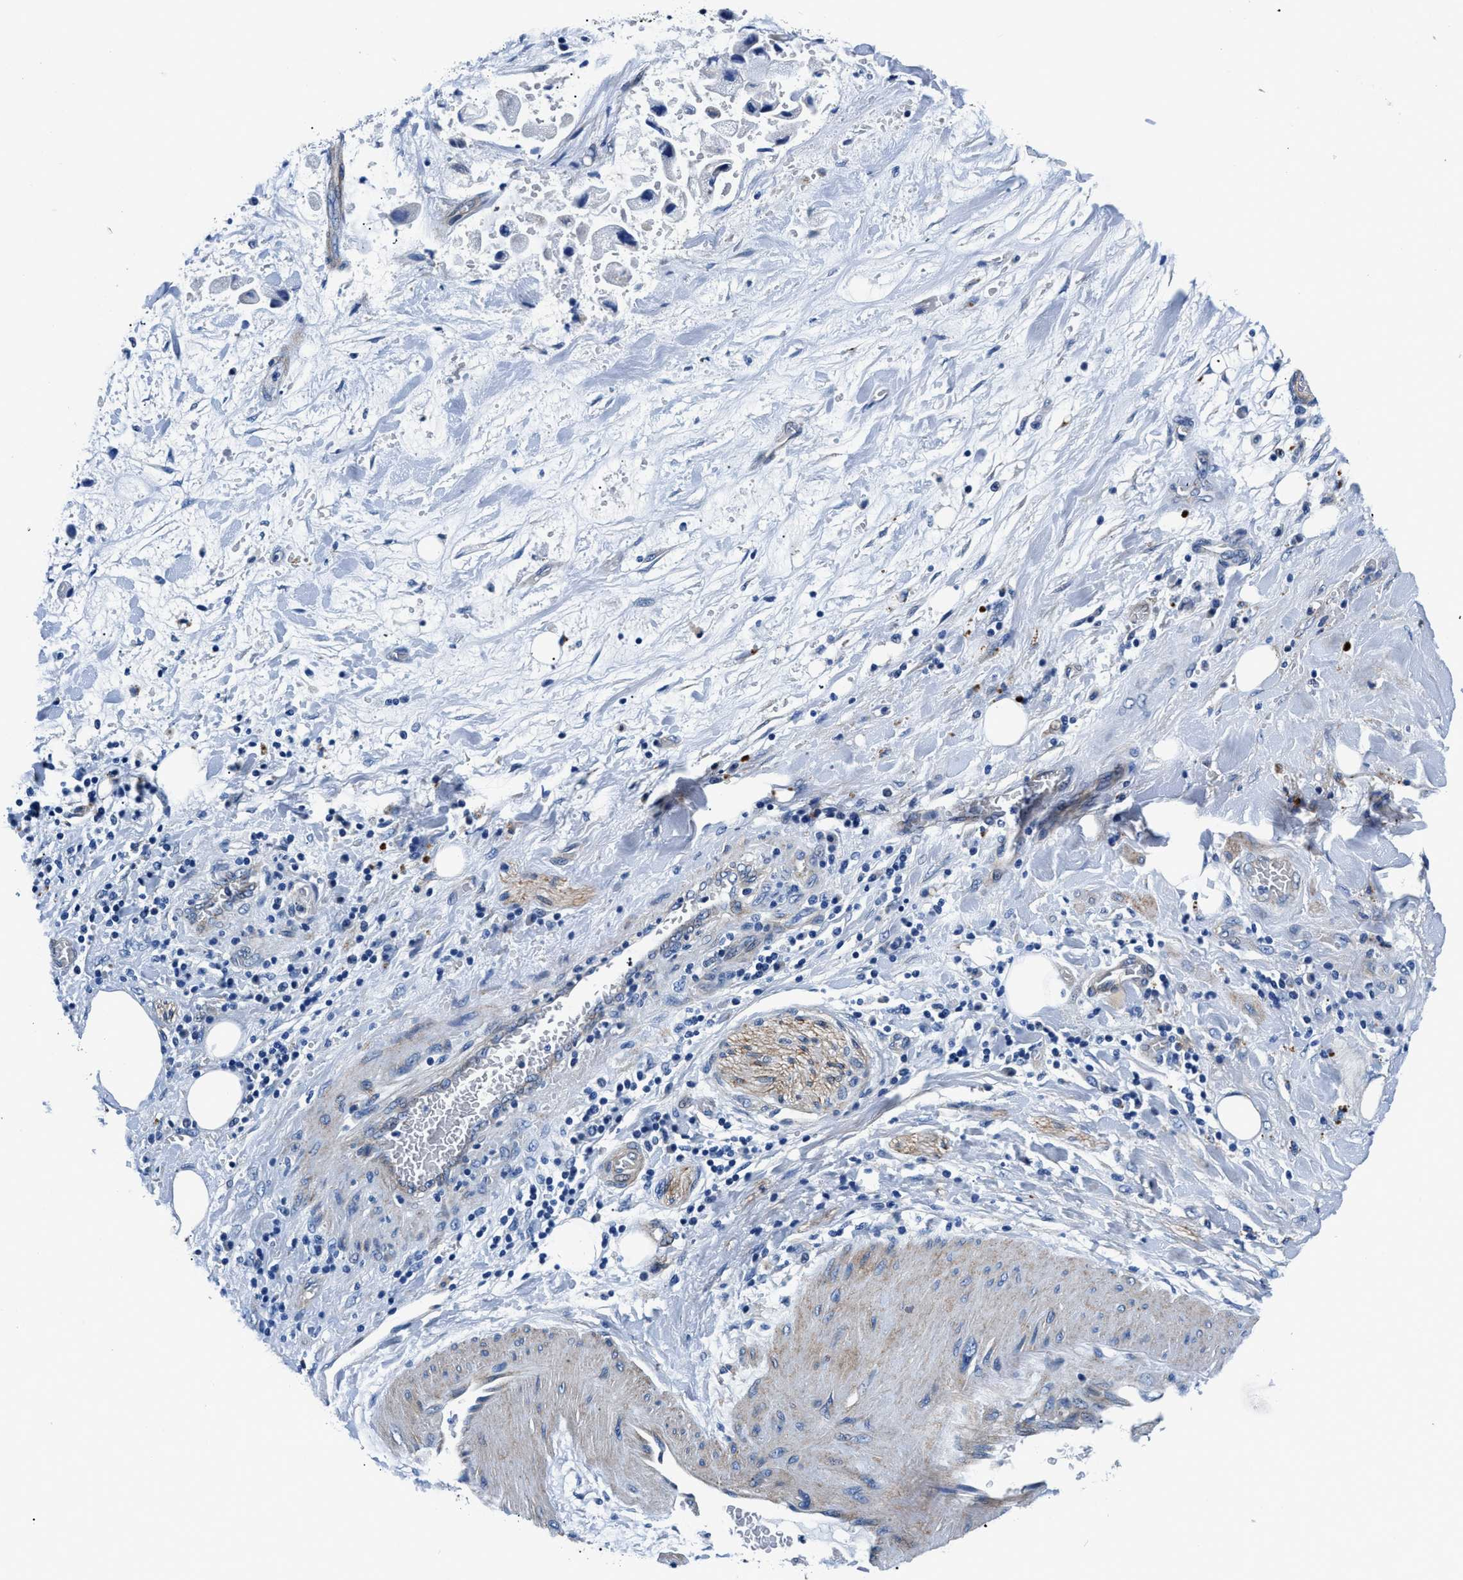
{"staining": {"intensity": "negative", "quantity": "none", "location": "none"}, "tissue": "adipose tissue", "cell_type": "Adipocytes", "image_type": "normal", "snomed": [{"axis": "morphology", "description": "Normal tissue, NOS"}, {"axis": "morphology", "description": "Cholangiocarcinoma"}, {"axis": "topography", "description": "Liver"}, {"axis": "topography", "description": "Peripheral nerve tissue"}], "caption": "IHC histopathology image of unremarkable adipose tissue stained for a protein (brown), which reveals no positivity in adipocytes. Brightfield microscopy of immunohistochemistry stained with DAB (3,3'-diaminobenzidine) (brown) and hematoxylin (blue), captured at high magnification.", "gene": "DAG1", "patient": {"sex": "male", "age": 50}}